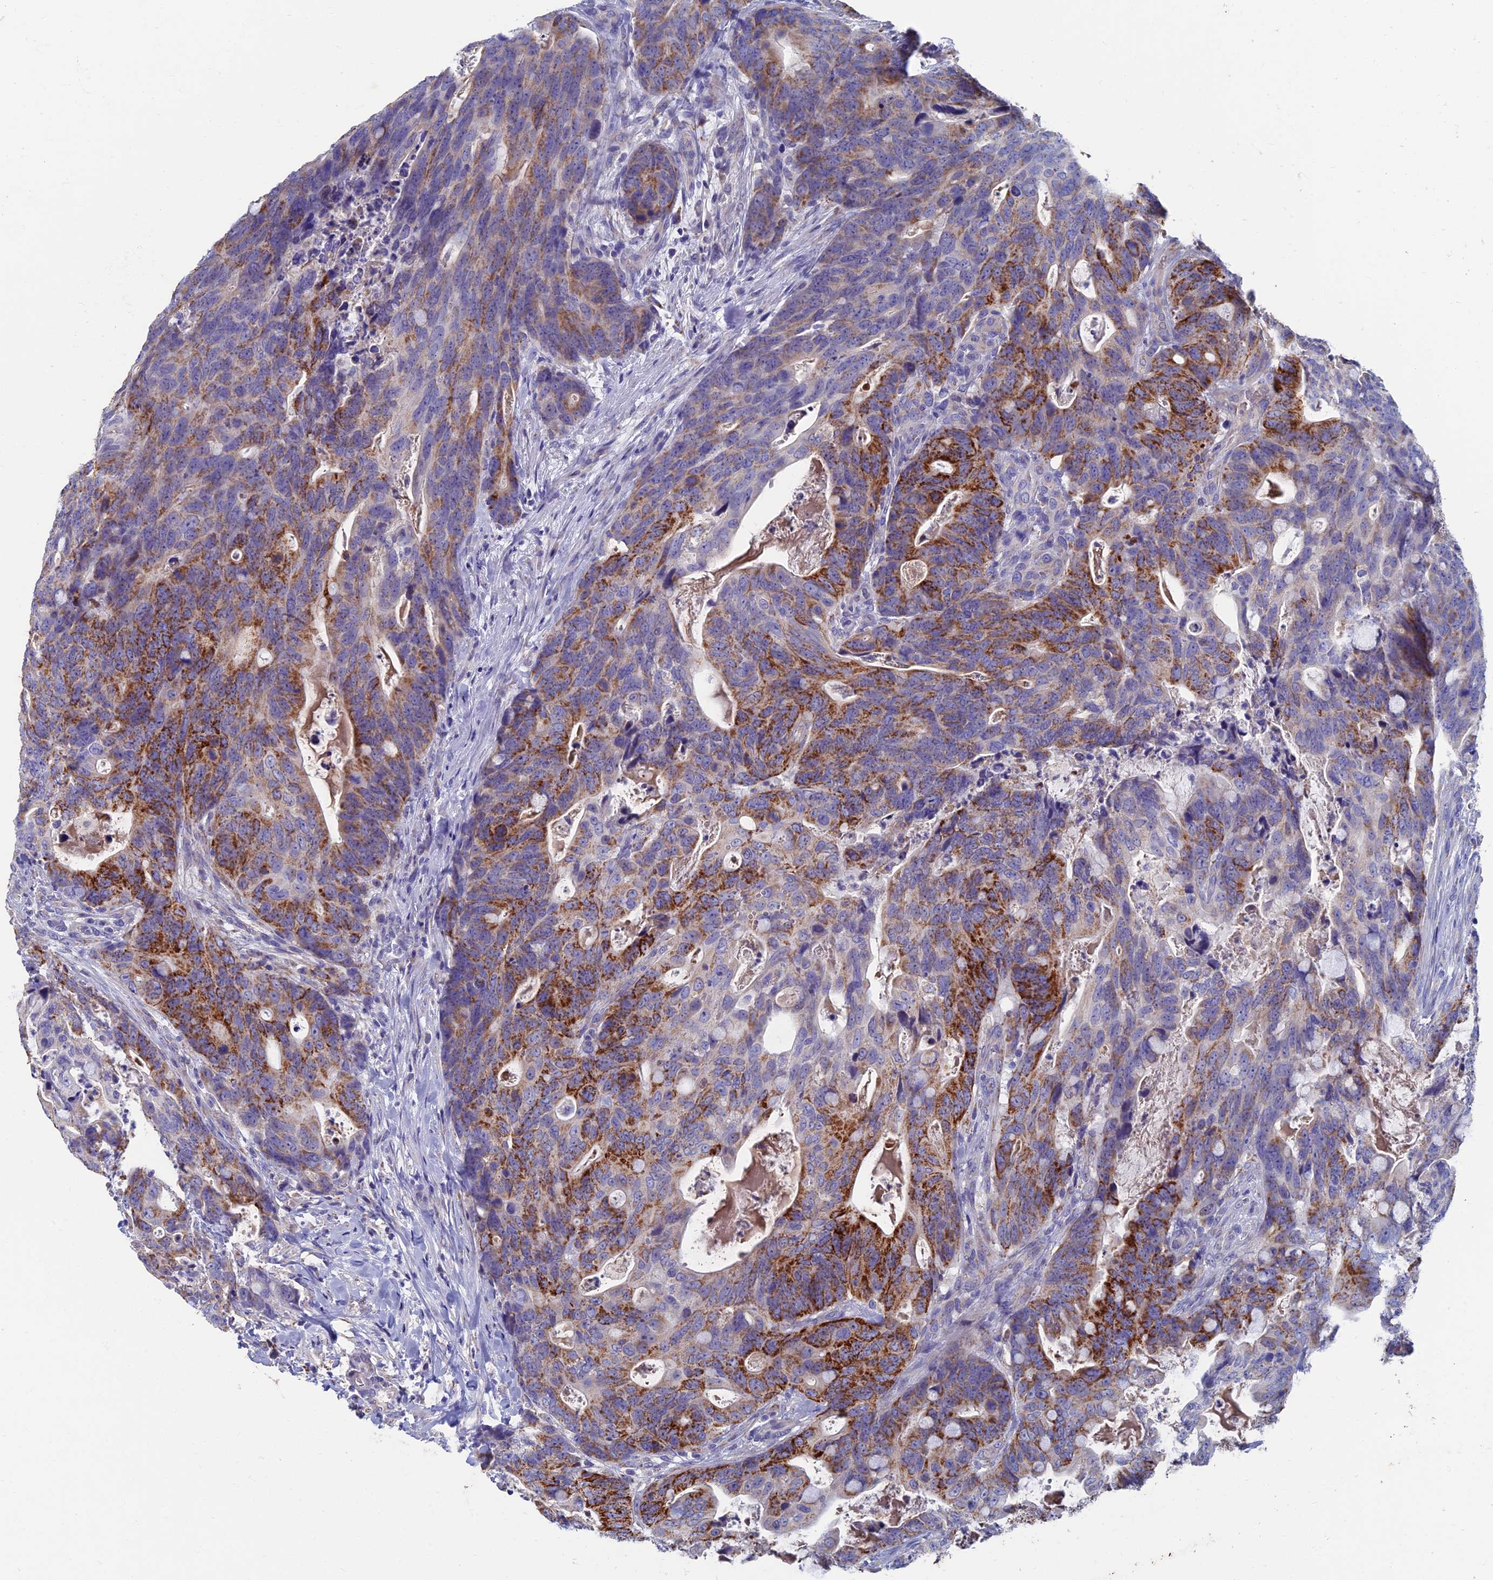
{"staining": {"intensity": "moderate", "quantity": "25%-75%", "location": "cytoplasmic/membranous"}, "tissue": "colorectal cancer", "cell_type": "Tumor cells", "image_type": "cancer", "snomed": [{"axis": "morphology", "description": "Adenocarcinoma, NOS"}, {"axis": "topography", "description": "Colon"}], "caption": "A brown stain highlights moderate cytoplasmic/membranous expression of a protein in human adenocarcinoma (colorectal) tumor cells.", "gene": "OAT", "patient": {"sex": "female", "age": 82}}